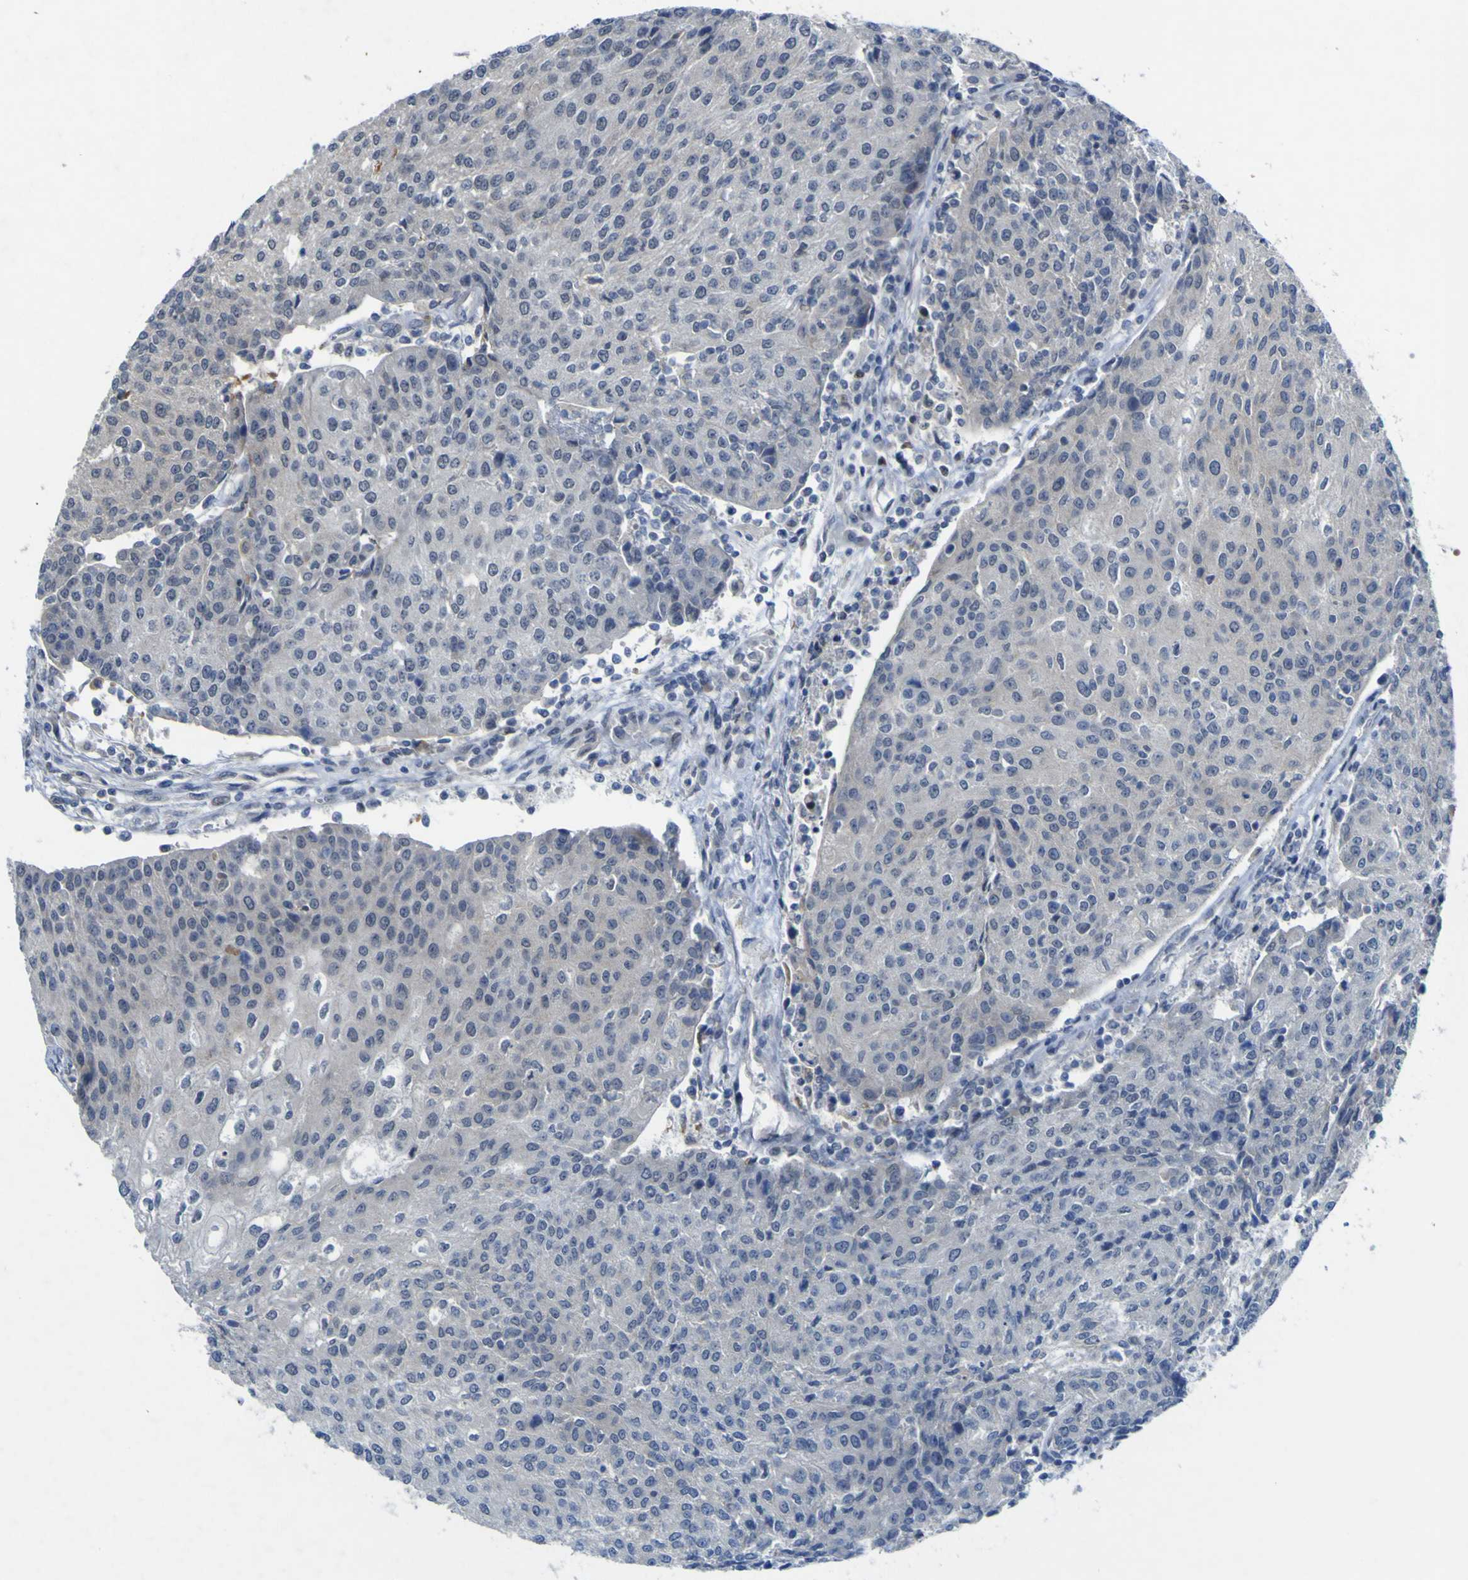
{"staining": {"intensity": "negative", "quantity": "none", "location": "none"}, "tissue": "urothelial cancer", "cell_type": "Tumor cells", "image_type": "cancer", "snomed": [{"axis": "morphology", "description": "Urothelial carcinoma, High grade"}, {"axis": "topography", "description": "Urinary bladder"}], "caption": "An image of human high-grade urothelial carcinoma is negative for staining in tumor cells.", "gene": "NAV1", "patient": {"sex": "female", "age": 85}}